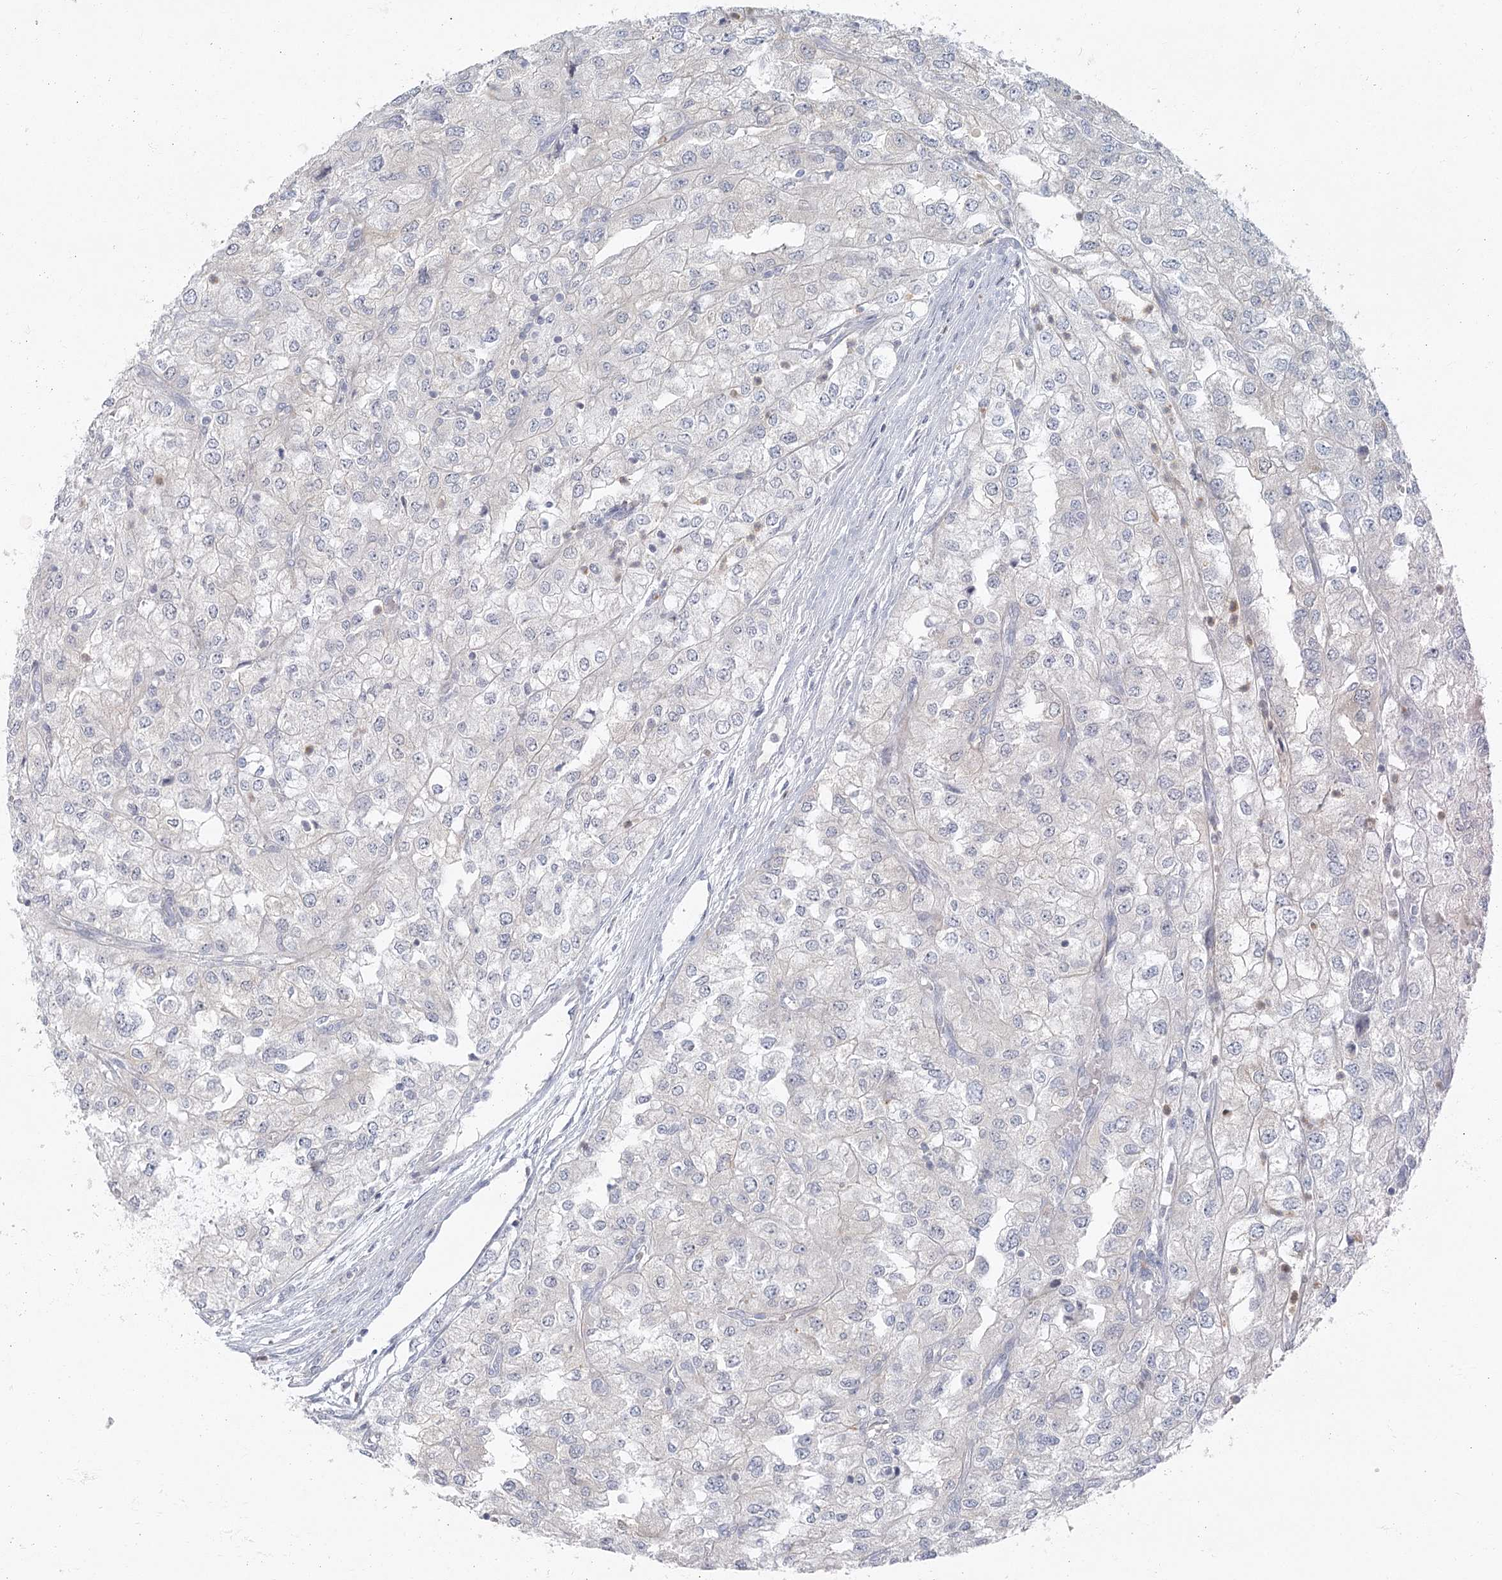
{"staining": {"intensity": "negative", "quantity": "none", "location": "none"}, "tissue": "renal cancer", "cell_type": "Tumor cells", "image_type": "cancer", "snomed": [{"axis": "morphology", "description": "Adenocarcinoma, NOS"}, {"axis": "topography", "description": "Kidney"}], "caption": "A high-resolution micrograph shows immunohistochemistry (IHC) staining of renal adenocarcinoma, which shows no significant staining in tumor cells.", "gene": "FAM110C", "patient": {"sex": "female", "age": 54}}